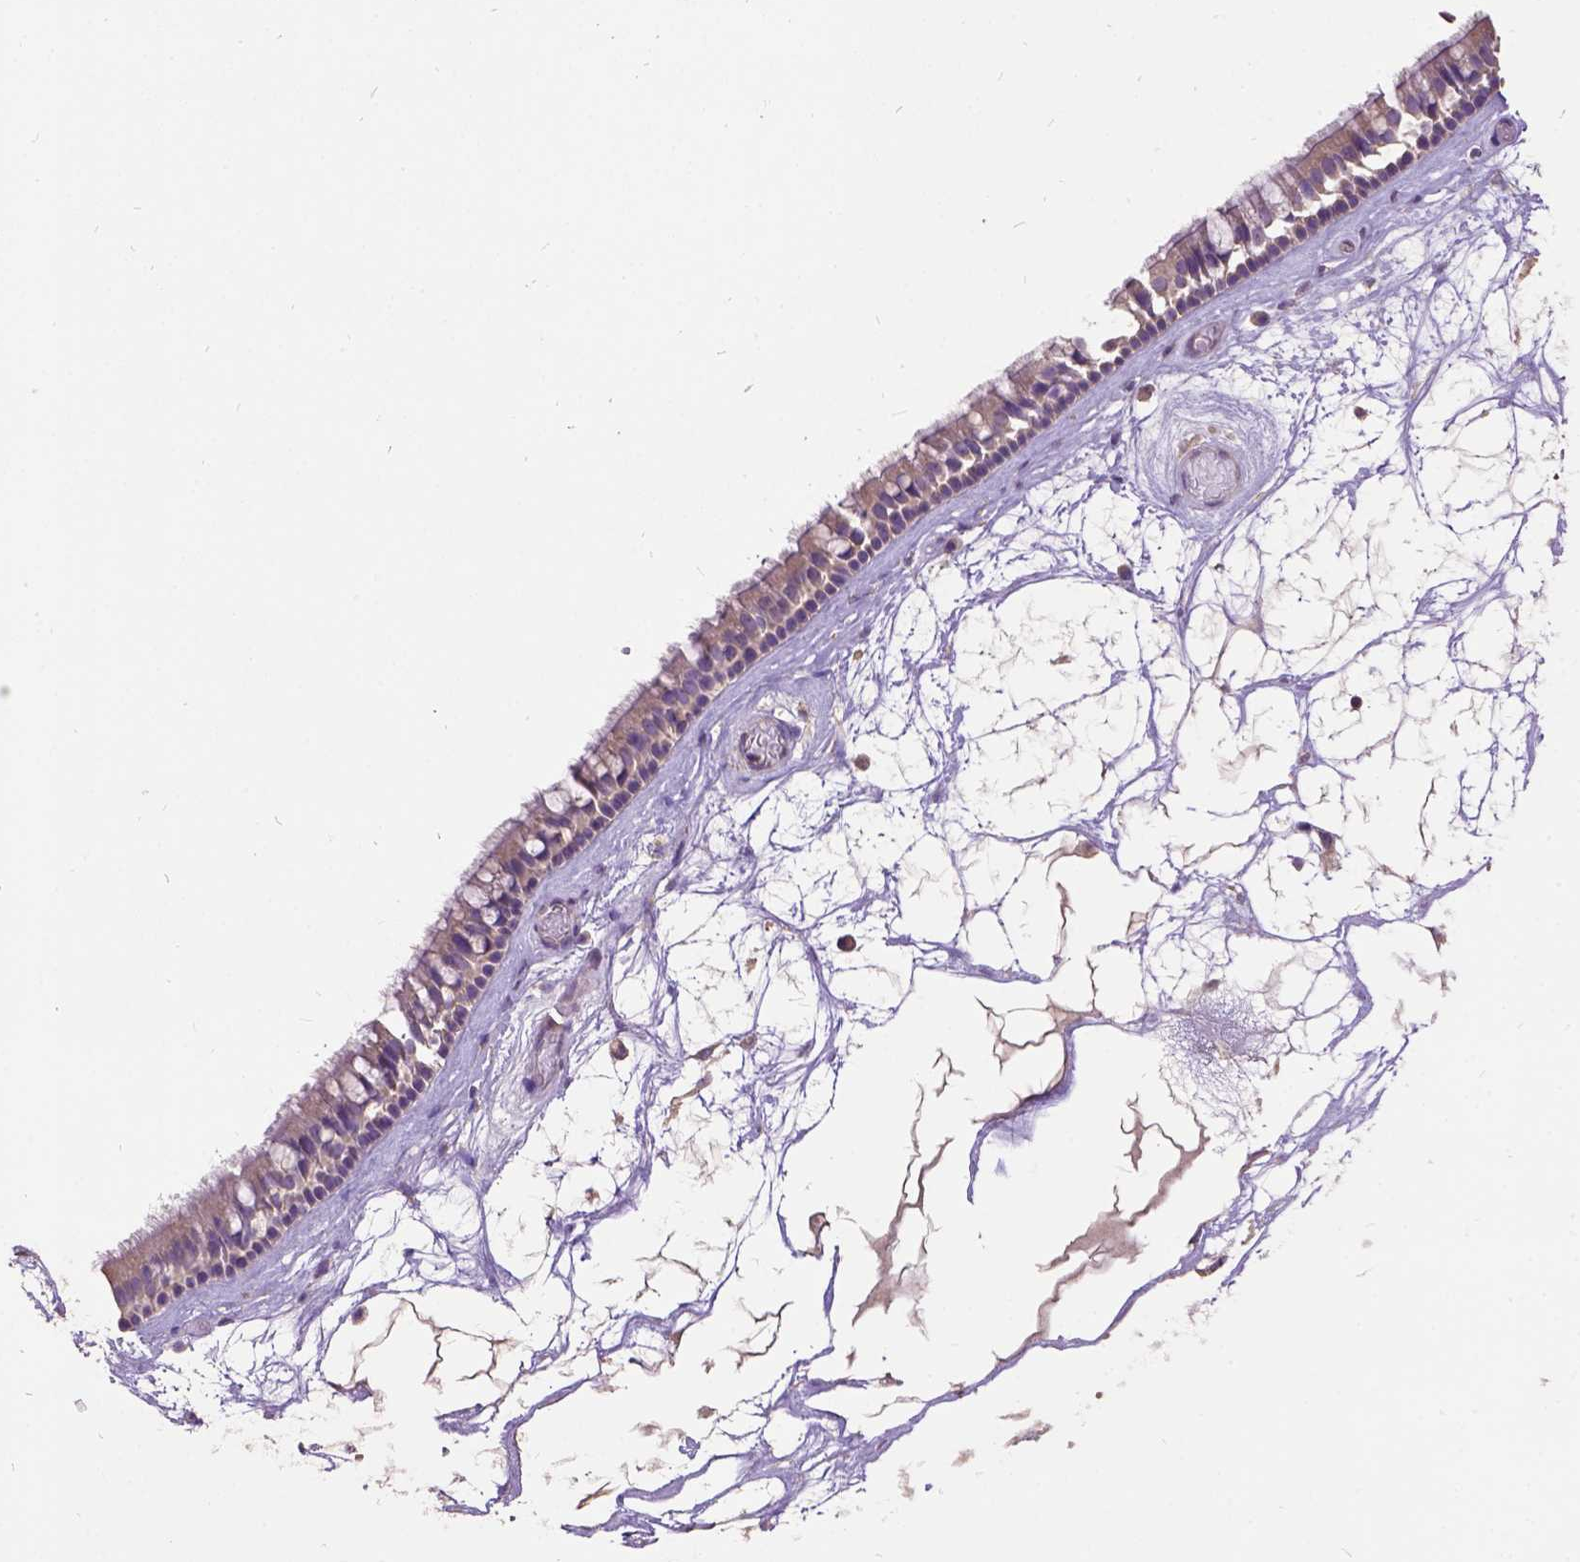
{"staining": {"intensity": "negative", "quantity": "none", "location": "none"}, "tissue": "nasopharynx", "cell_type": "Respiratory epithelial cells", "image_type": "normal", "snomed": [{"axis": "morphology", "description": "Normal tissue, NOS"}, {"axis": "topography", "description": "Nasopharynx"}], "caption": "Human nasopharynx stained for a protein using IHC exhibits no expression in respiratory epithelial cells.", "gene": "DQX1", "patient": {"sex": "male", "age": 68}}